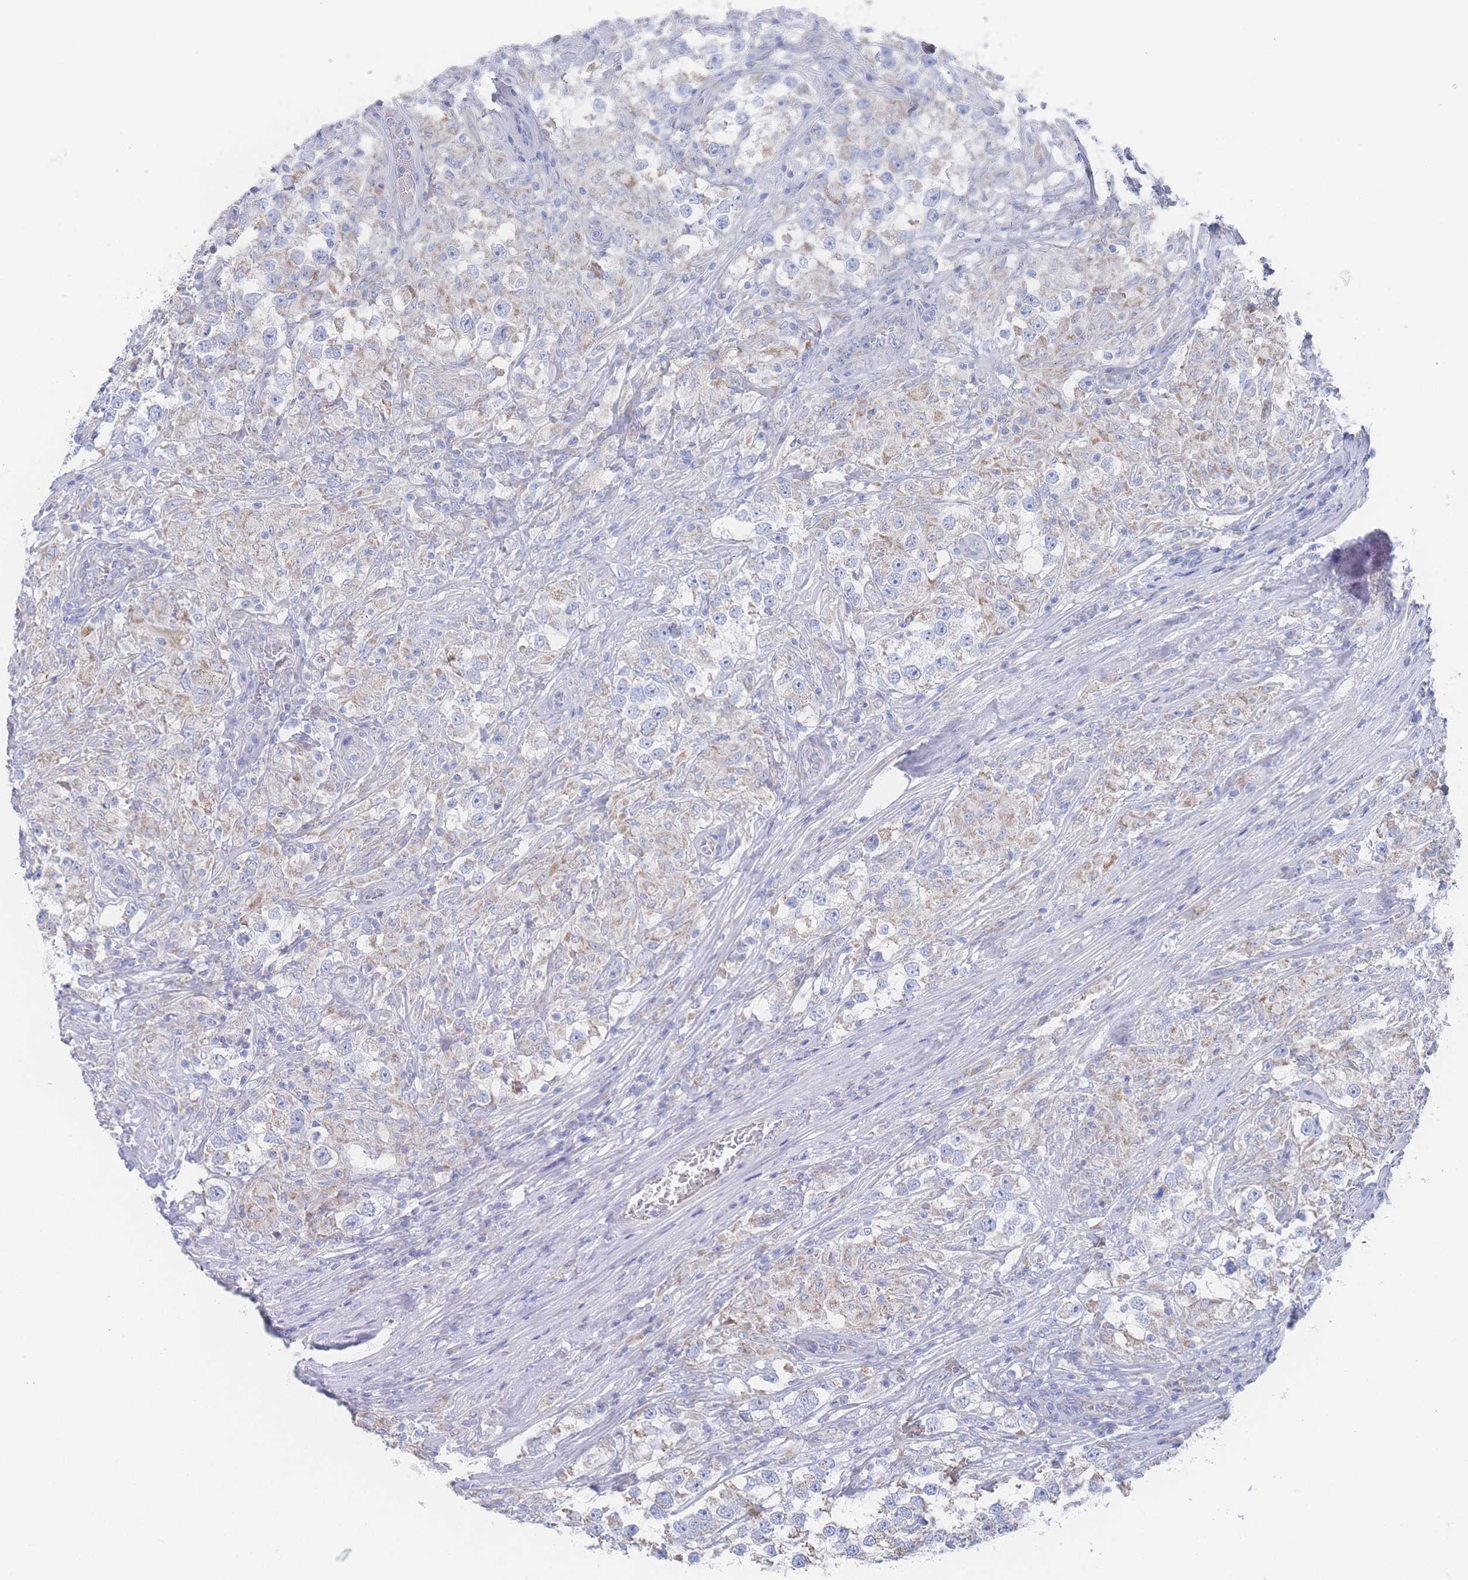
{"staining": {"intensity": "weak", "quantity": "<25%", "location": "cytoplasmic/membranous"}, "tissue": "testis cancer", "cell_type": "Tumor cells", "image_type": "cancer", "snomed": [{"axis": "morphology", "description": "Seminoma, NOS"}, {"axis": "topography", "description": "Testis"}], "caption": "Immunohistochemical staining of human seminoma (testis) exhibits no significant expression in tumor cells.", "gene": "SNPH", "patient": {"sex": "male", "age": 46}}